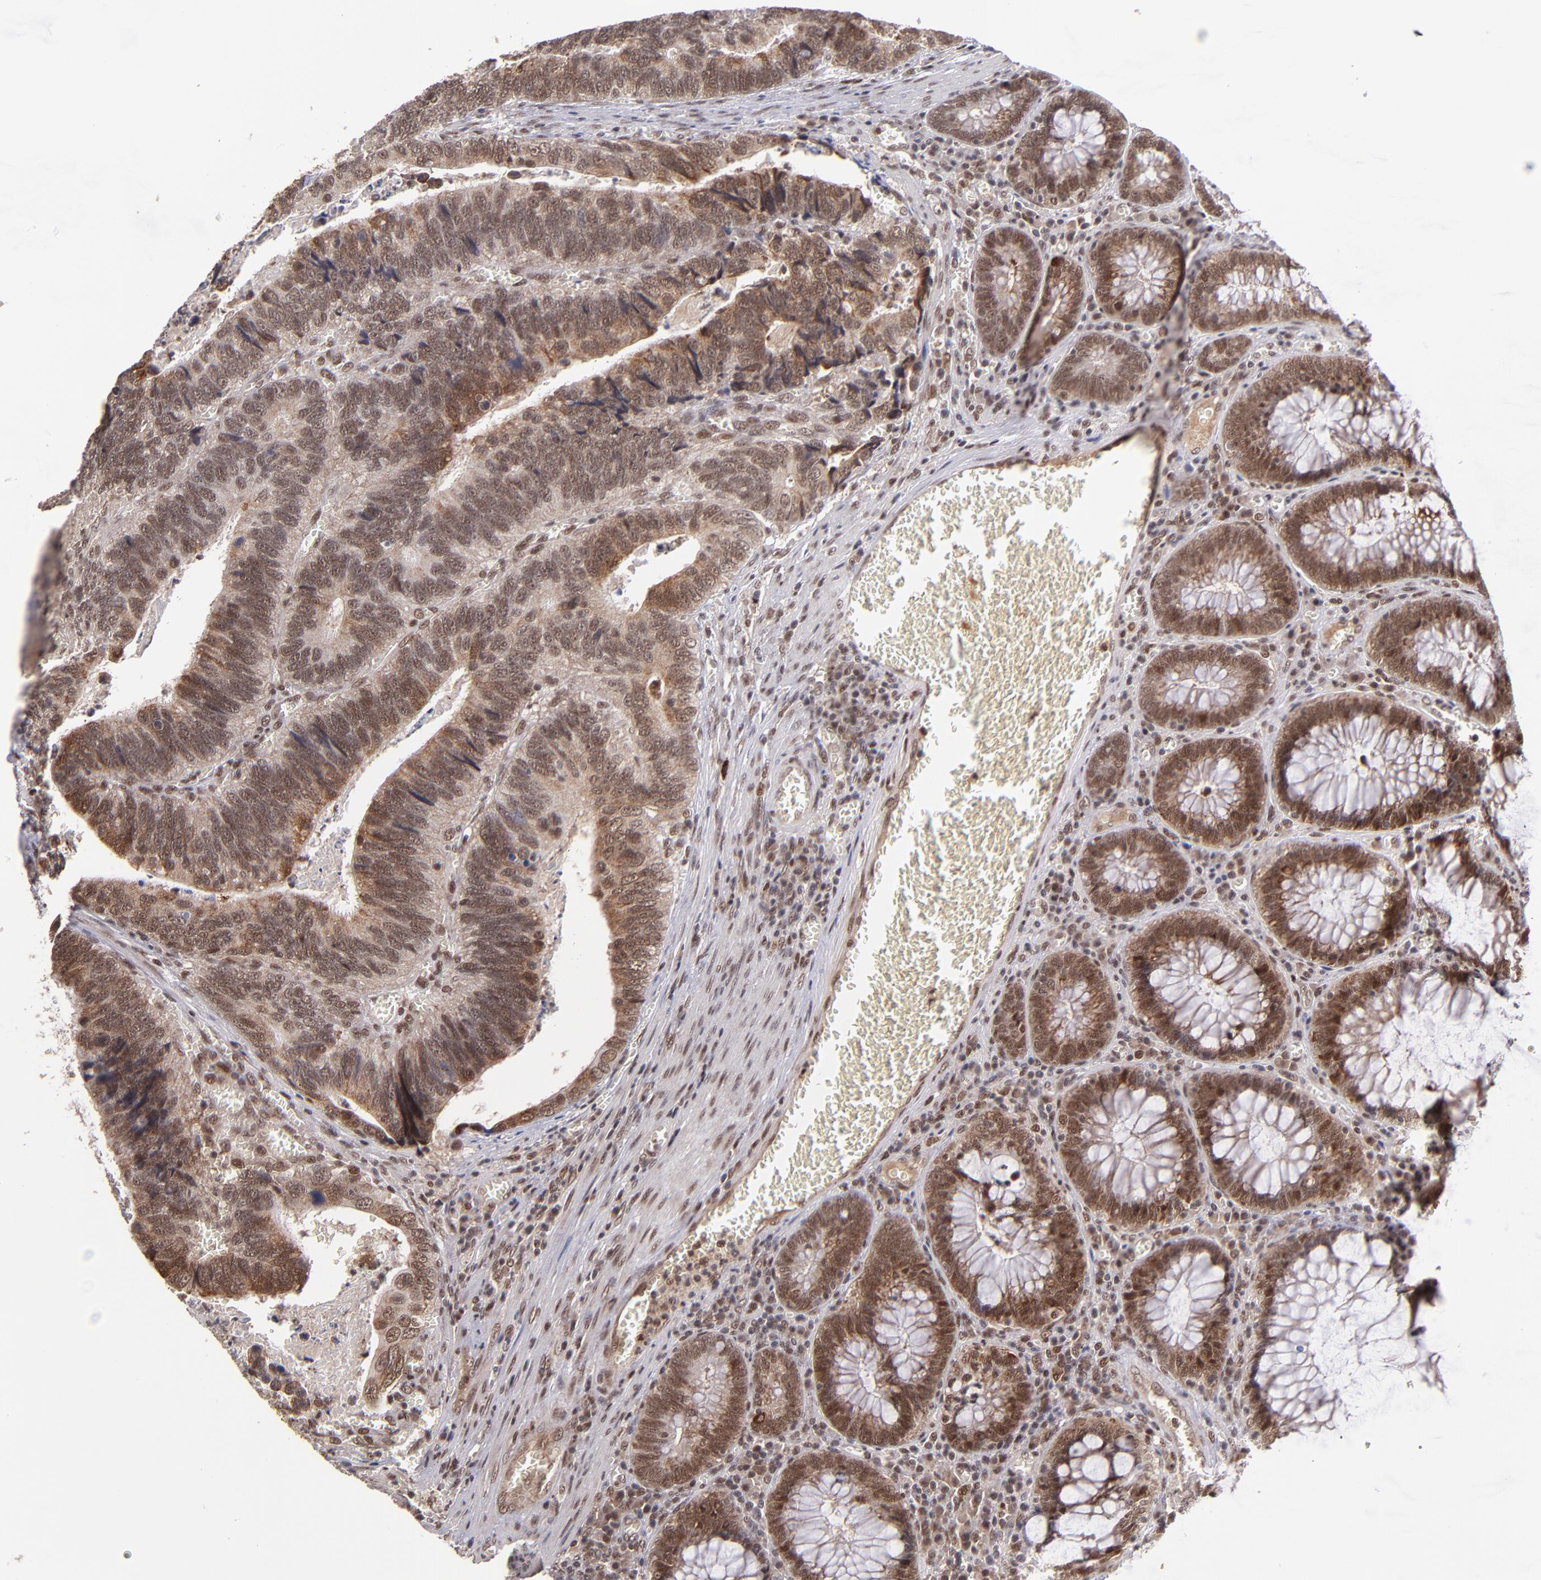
{"staining": {"intensity": "moderate", "quantity": ">75%", "location": "cytoplasmic/membranous,nuclear"}, "tissue": "colorectal cancer", "cell_type": "Tumor cells", "image_type": "cancer", "snomed": [{"axis": "morphology", "description": "Adenocarcinoma, NOS"}, {"axis": "topography", "description": "Colon"}], "caption": "Moderate cytoplasmic/membranous and nuclear protein staining is appreciated in about >75% of tumor cells in colorectal cancer. Using DAB (brown) and hematoxylin (blue) stains, captured at high magnification using brightfield microscopy.", "gene": "EP300", "patient": {"sex": "male", "age": 72}}